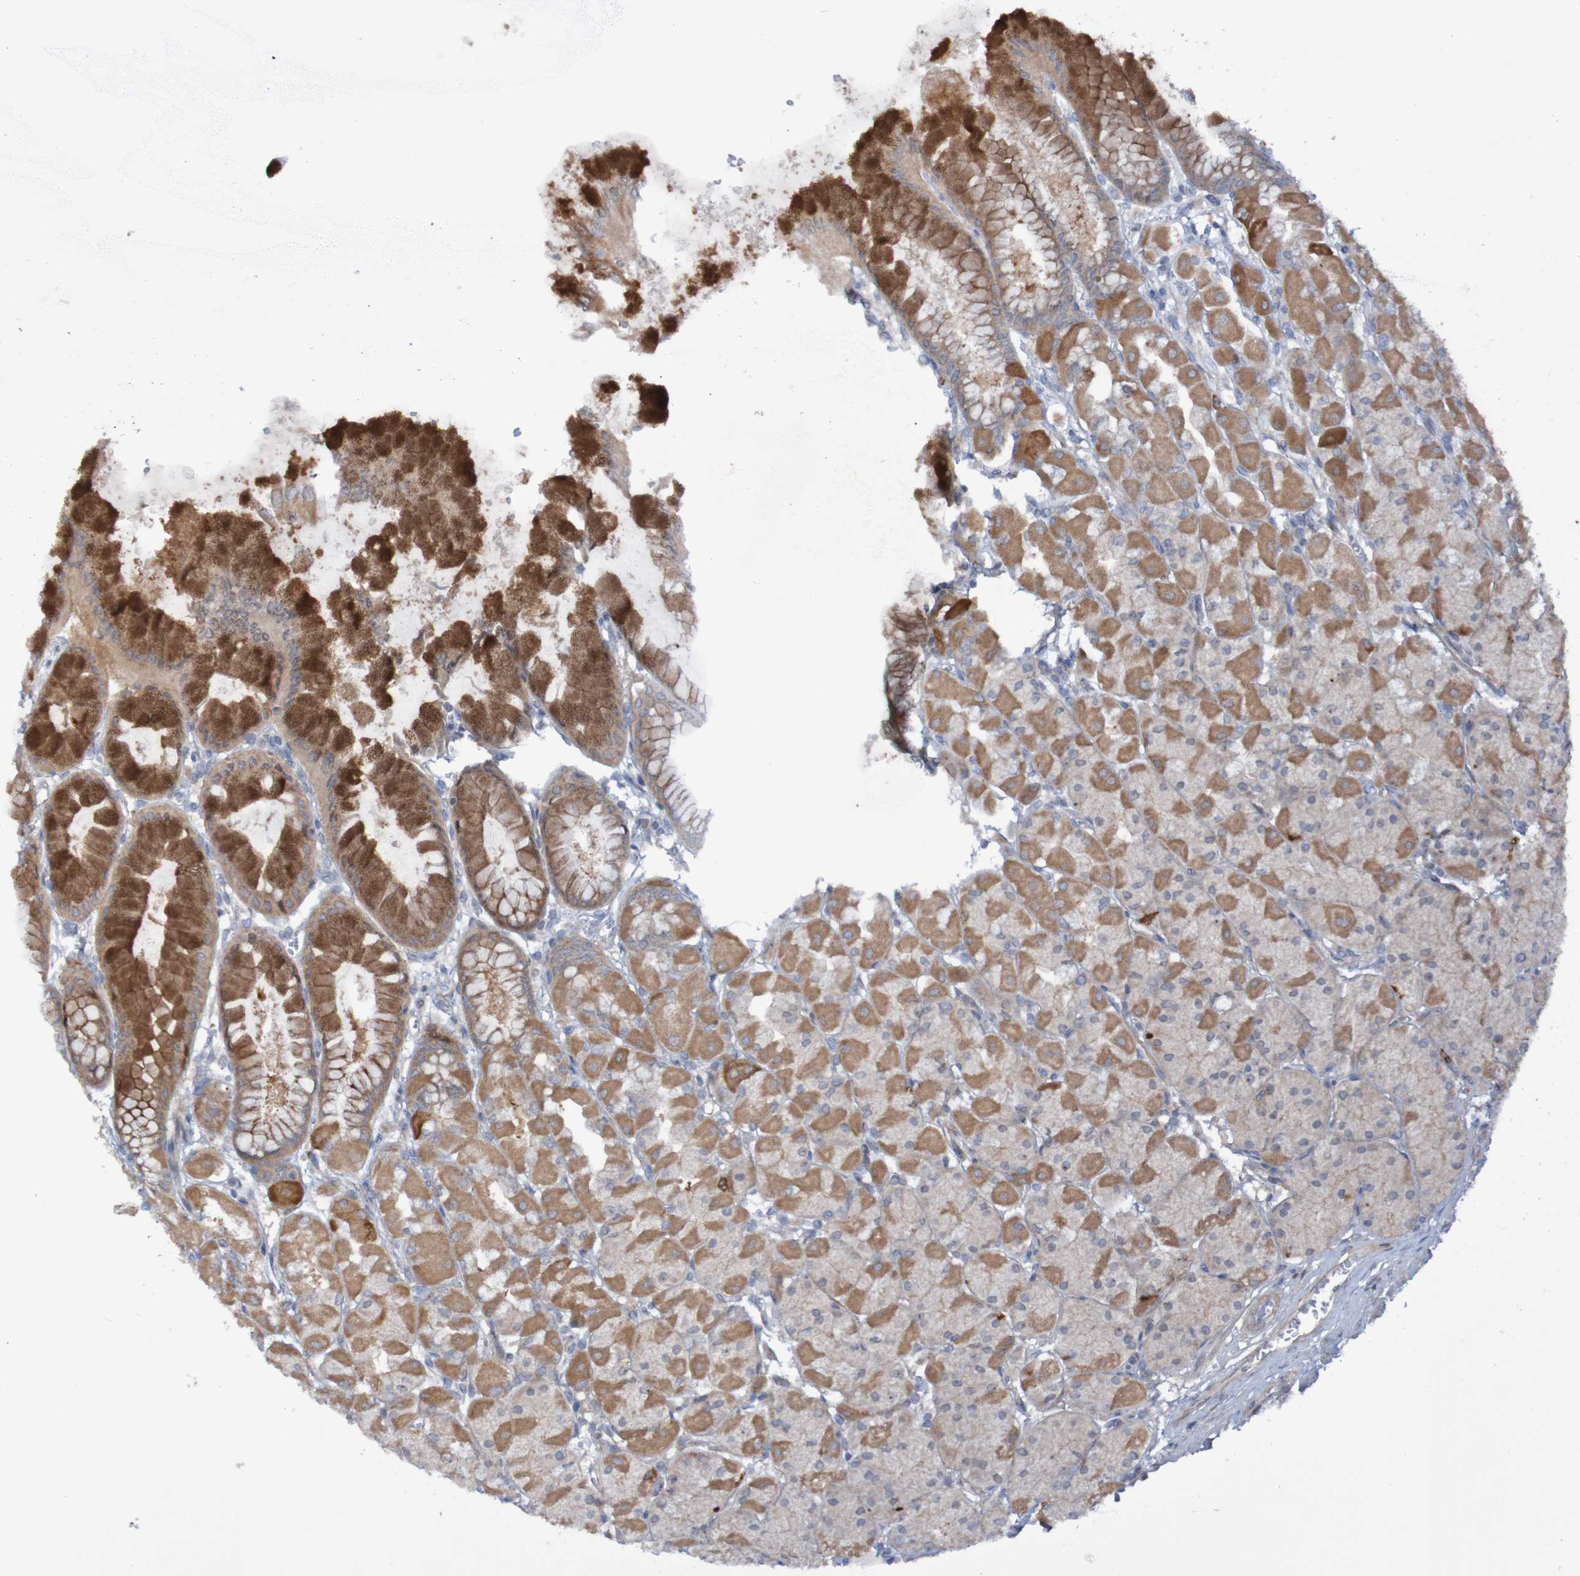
{"staining": {"intensity": "strong", "quantity": "25%-75%", "location": "cytoplasmic/membranous"}, "tissue": "stomach", "cell_type": "Glandular cells", "image_type": "normal", "snomed": [{"axis": "morphology", "description": "Normal tissue, NOS"}, {"axis": "topography", "description": "Stomach, upper"}], "caption": "Immunohistochemistry (IHC) histopathology image of benign stomach stained for a protein (brown), which reveals high levels of strong cytoplasmic/membranous expression in about 25%-75% of glandular cells.", "gene": "ANGPT4", "patient": {"sex": "female", "age": 56}}